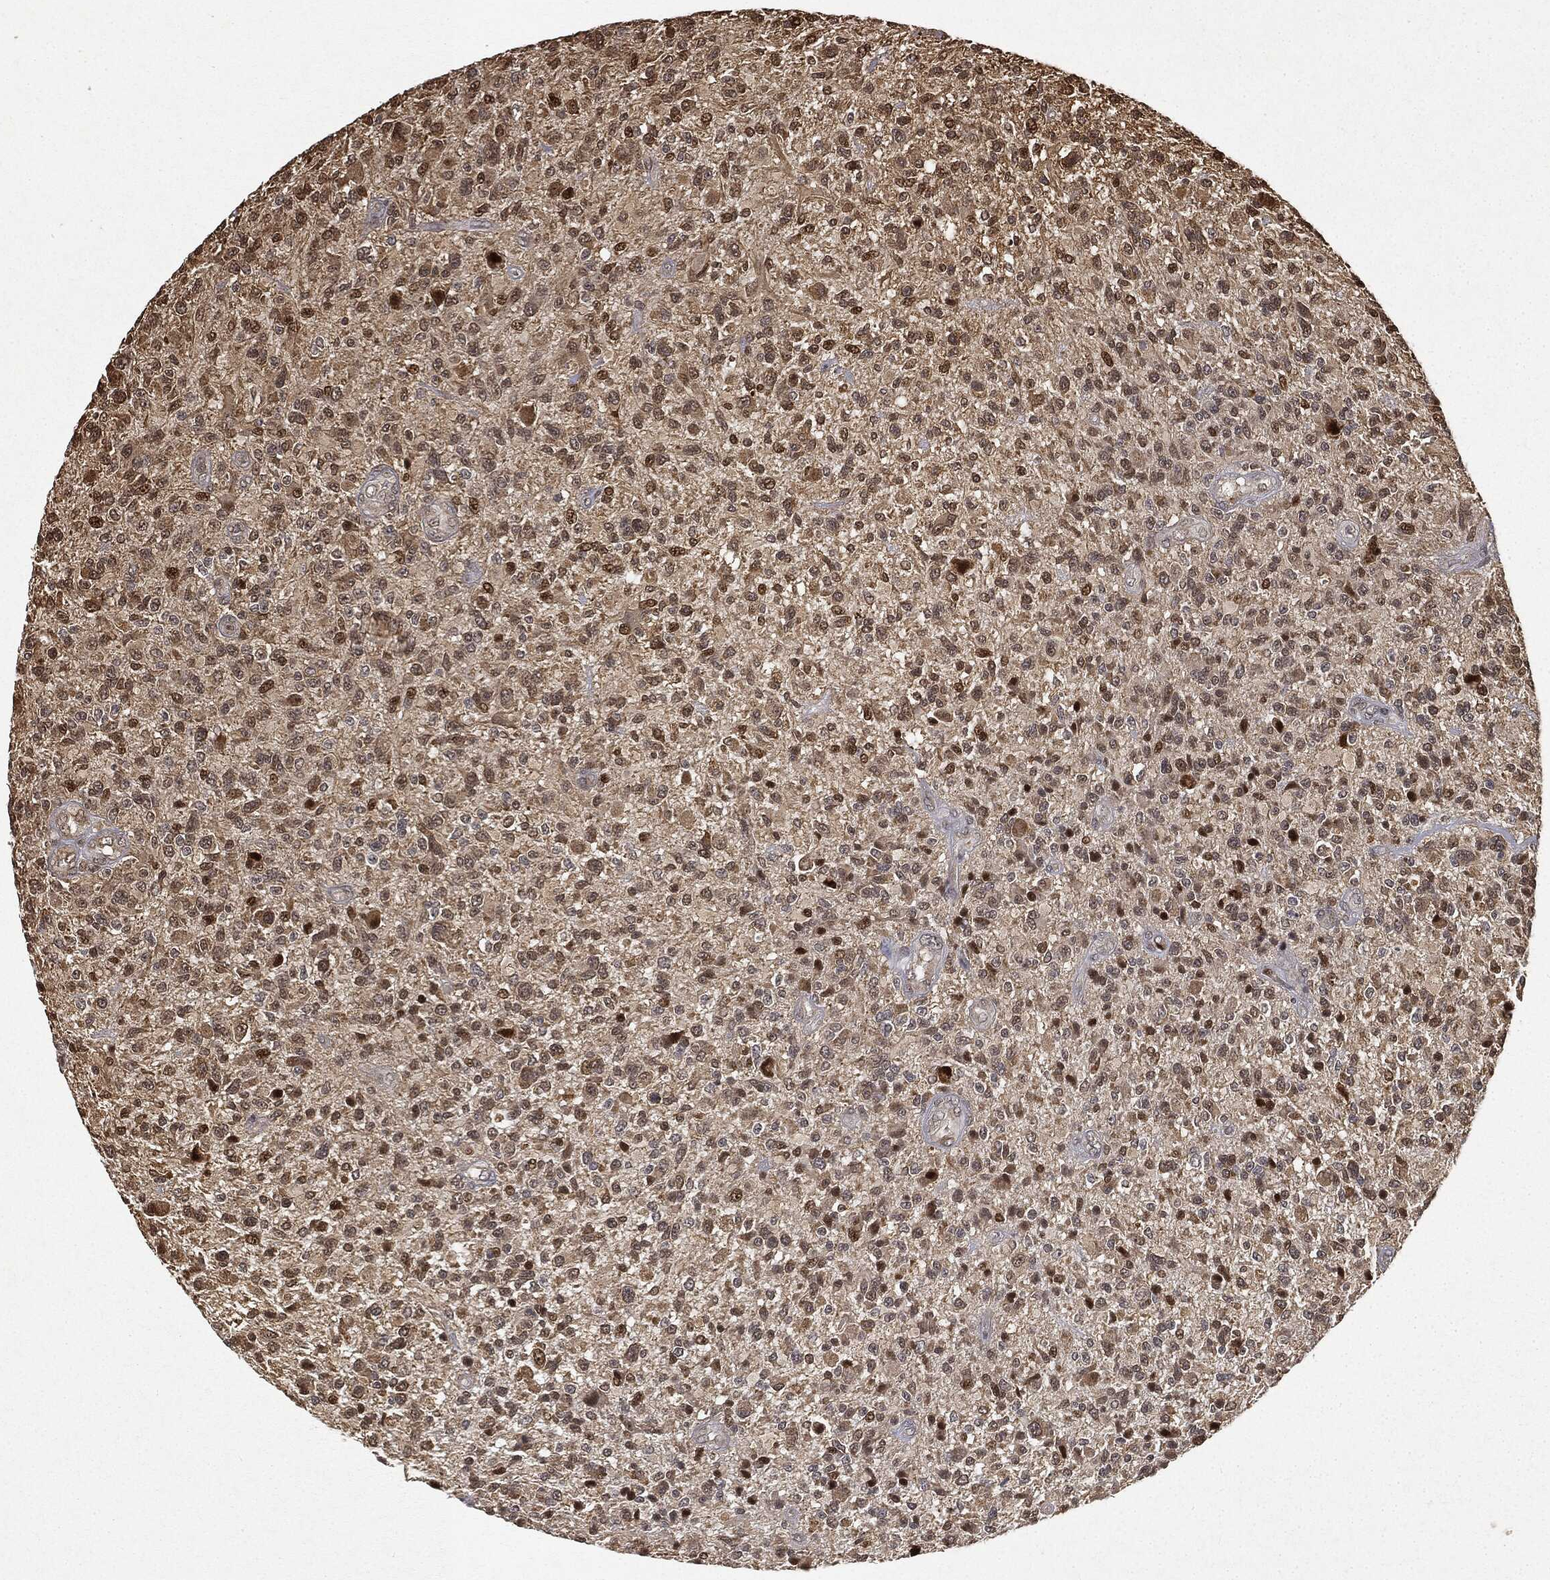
{"staining": {"intensity": "moderate", "quantity": "25%-75%", "location": "nuclear"}, "tissue": "glioma", "cell_type": "Tumor cells", "image_type": "cancer", "snomed": [{"axis": "morphology", "description": "Glioma, malignant, High grade"}, {"axis": "topography", "description": "Brain"}], "caption": "Glioma tissue reveals moderate nuclear staining in approximately 25%-75% of tumor cells The protein of interest is shown in brown color, while the nuclei are stained blue.", "gene": "ZNHIT6", "patient": {"sex": "male", "age": 47}}